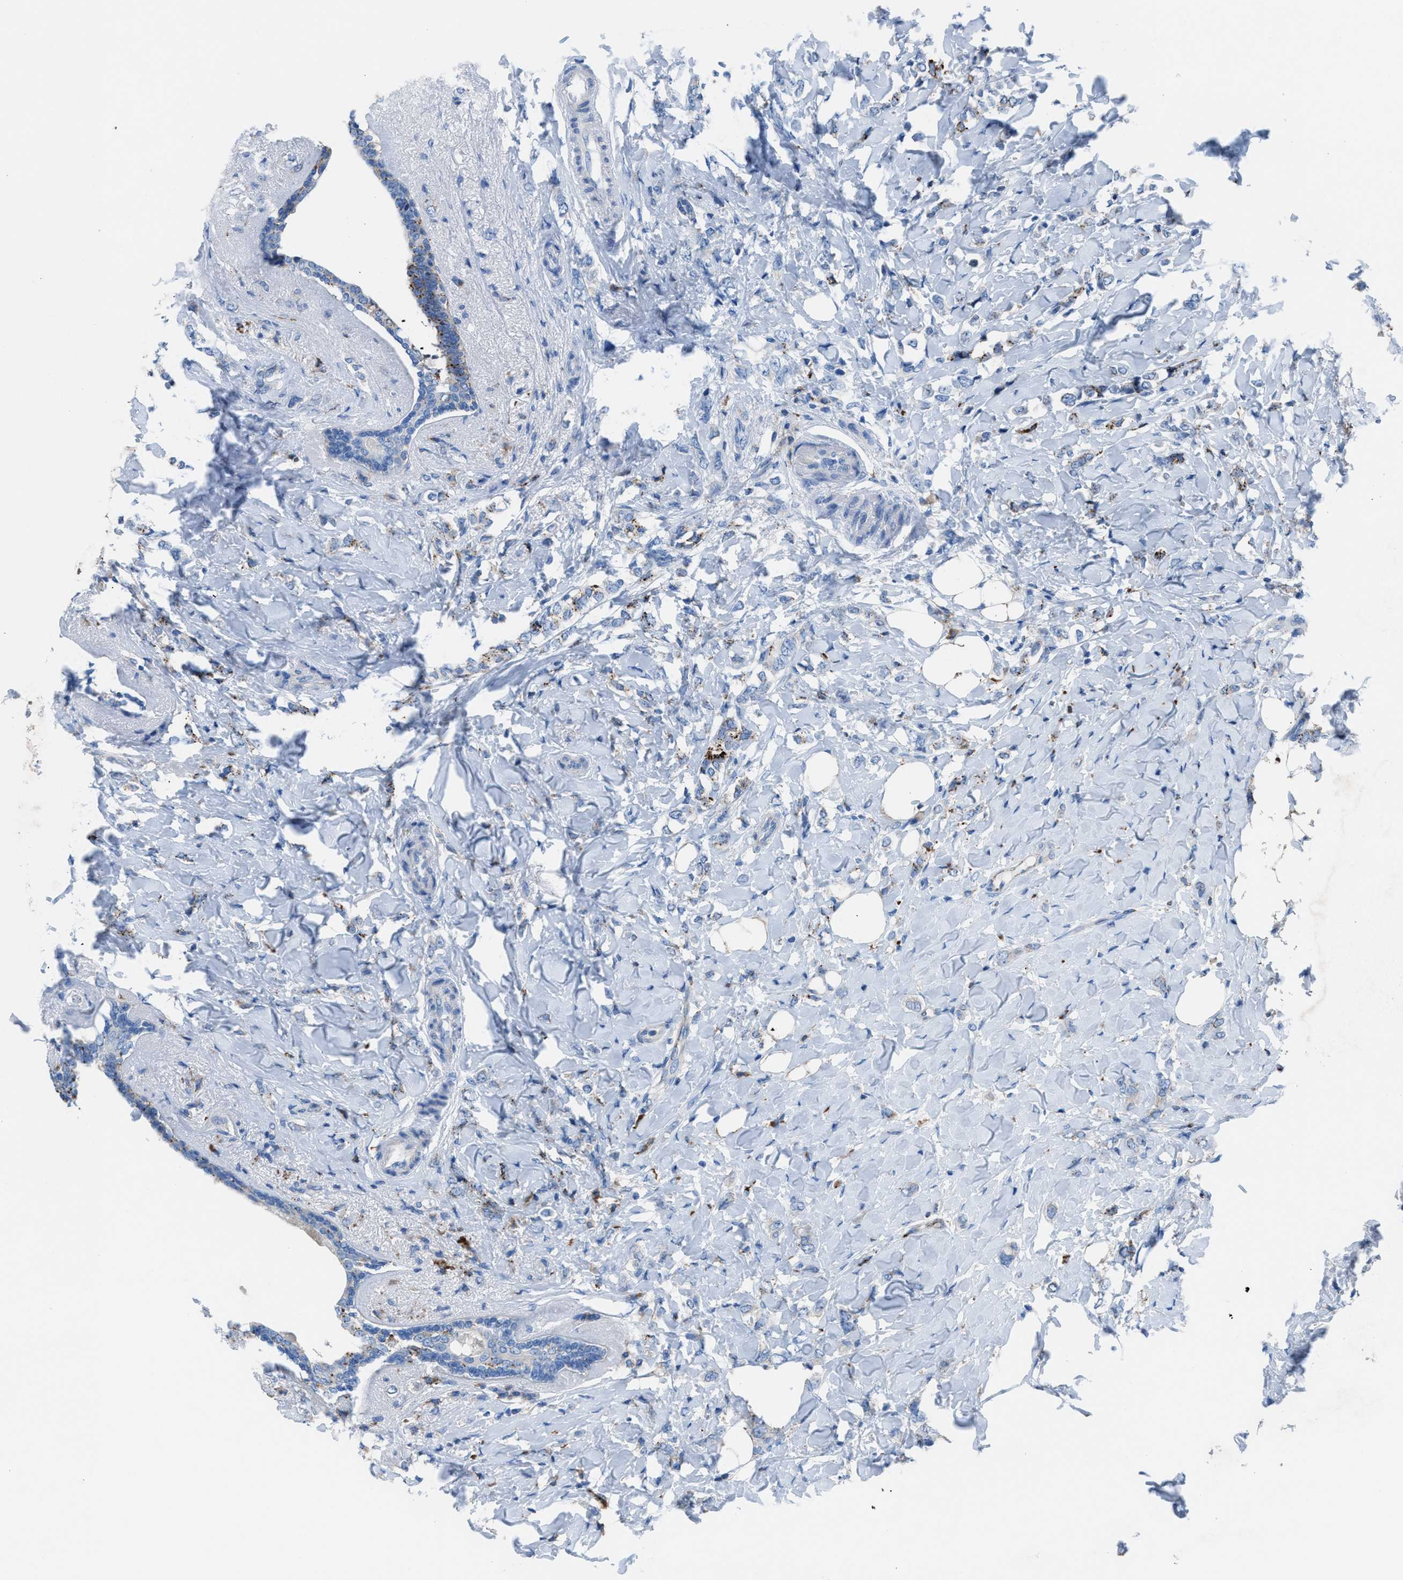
{"staining": {"intensity": "weak", "quantity": "<25%", "location": "cytoplasmic/membranous"}, "tissue": "breast cancer", "cell_type": "Tumor cells", "image_type": "cancer", "snomed": [{"axis": "morphology", "description": "Normal tissue, NOS"}, {"axis": "morphology", "description": "Lobular carcinoma"}, {"axis": "topography", "description": "Breast"}], "caption": "Breast lobular carcinoma was stained to show a protein in brown. There is no significant expression in tumor cells. (DAB IHC with hematoxylin counter stain).", "gene": "CD1B", "patient": {"sex": "female", "age": 47}}